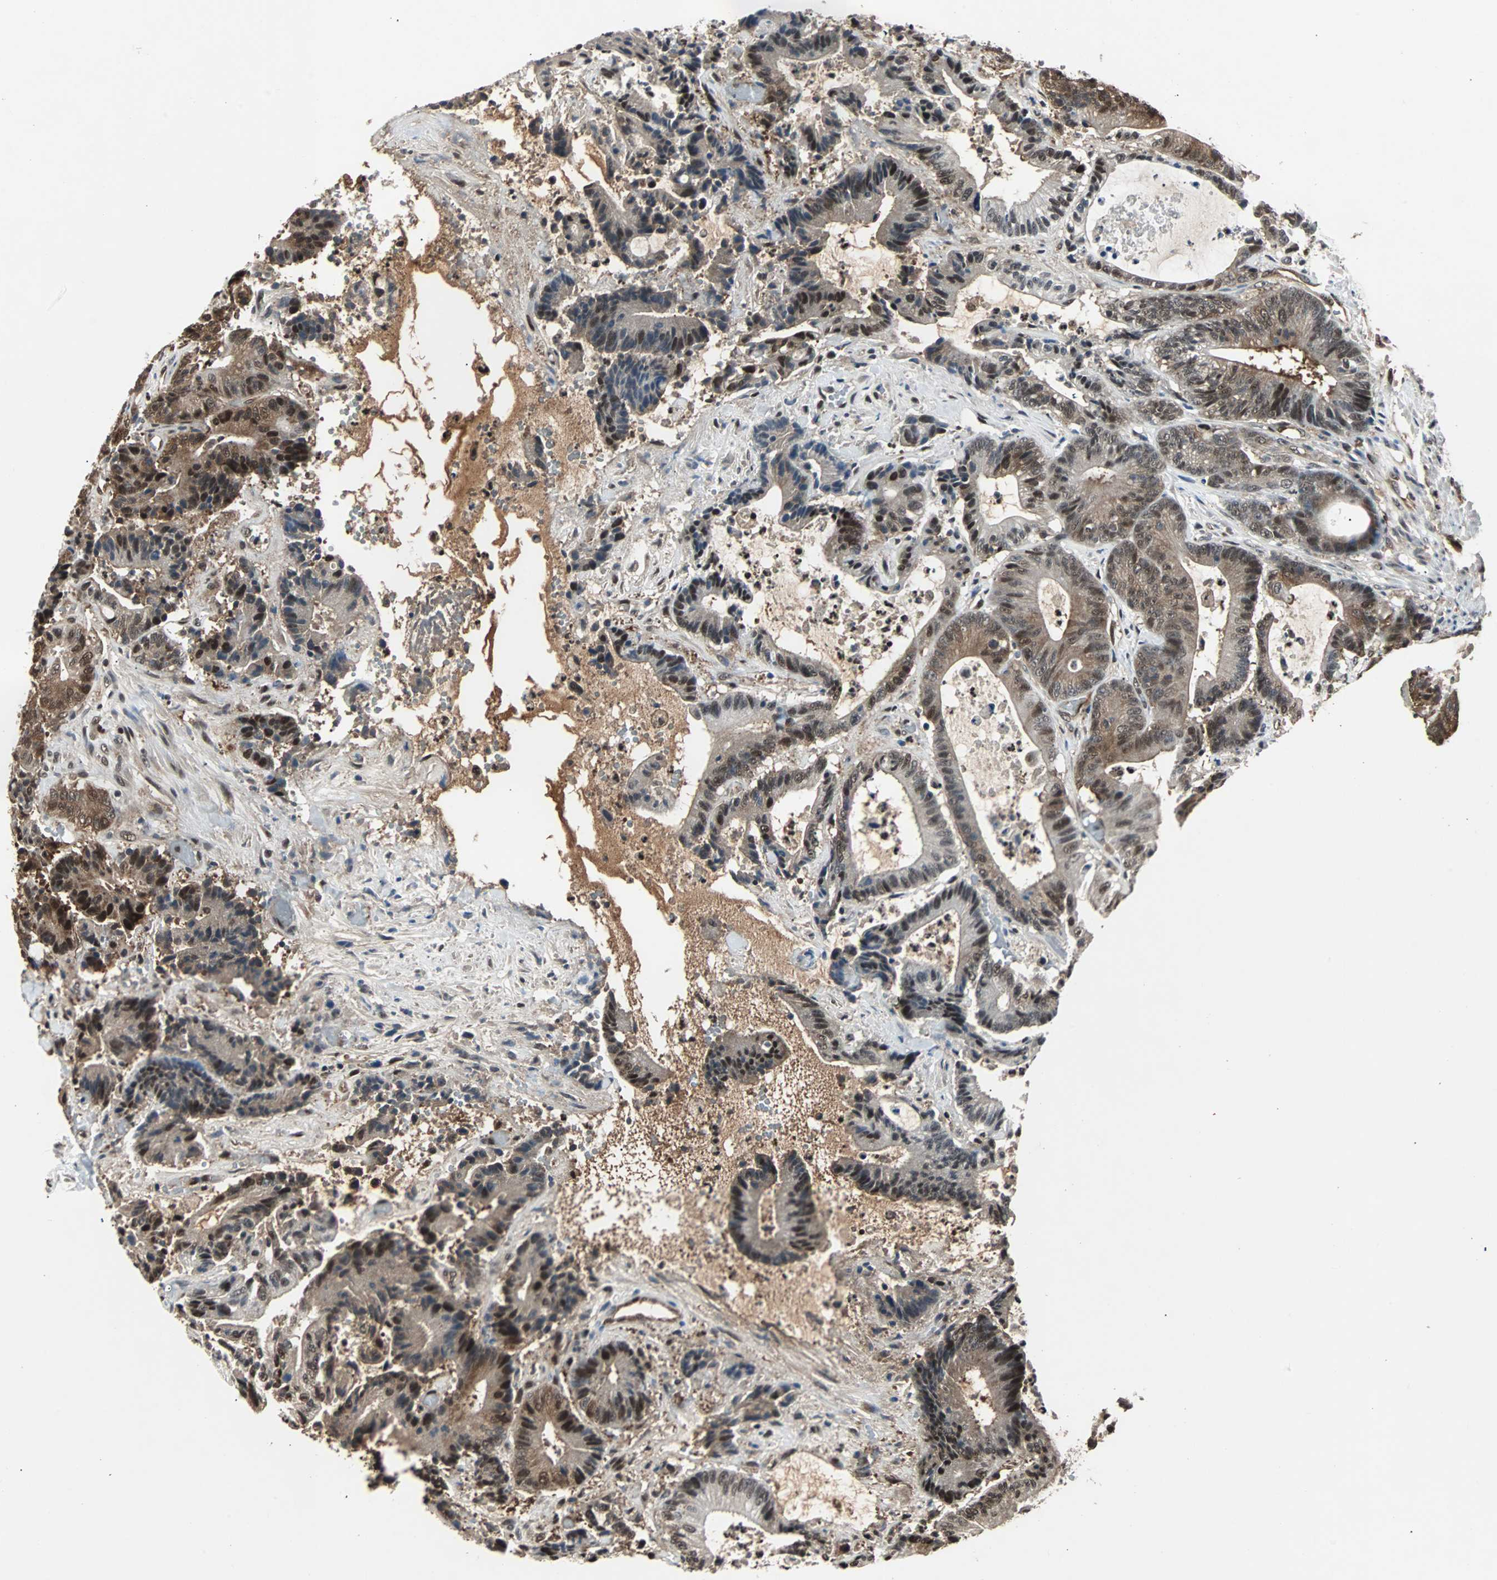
{"staining": {"intensity": "strong", "quantity": ">75%", "location": "cytoplasmic/membranous,nuclear"}, "tissue": "colorectal cancer", "cell_type": "Tumor cells", "image_type": "cancer", "snomed": [{"axis": "morphology", "description": "Adenocarcinoma, NOS"}, {"axis": "topography", "description": "Colon"}], "caption": "Human colorectal cancer (adenocarcinoma) stained with a brown dye exhibits strong cytoplasmic/membranous and nuclear positive staining in about >75% of tumor cells.", "gene": "ACLY", "patient": {"sex": "female", "age": 84}}